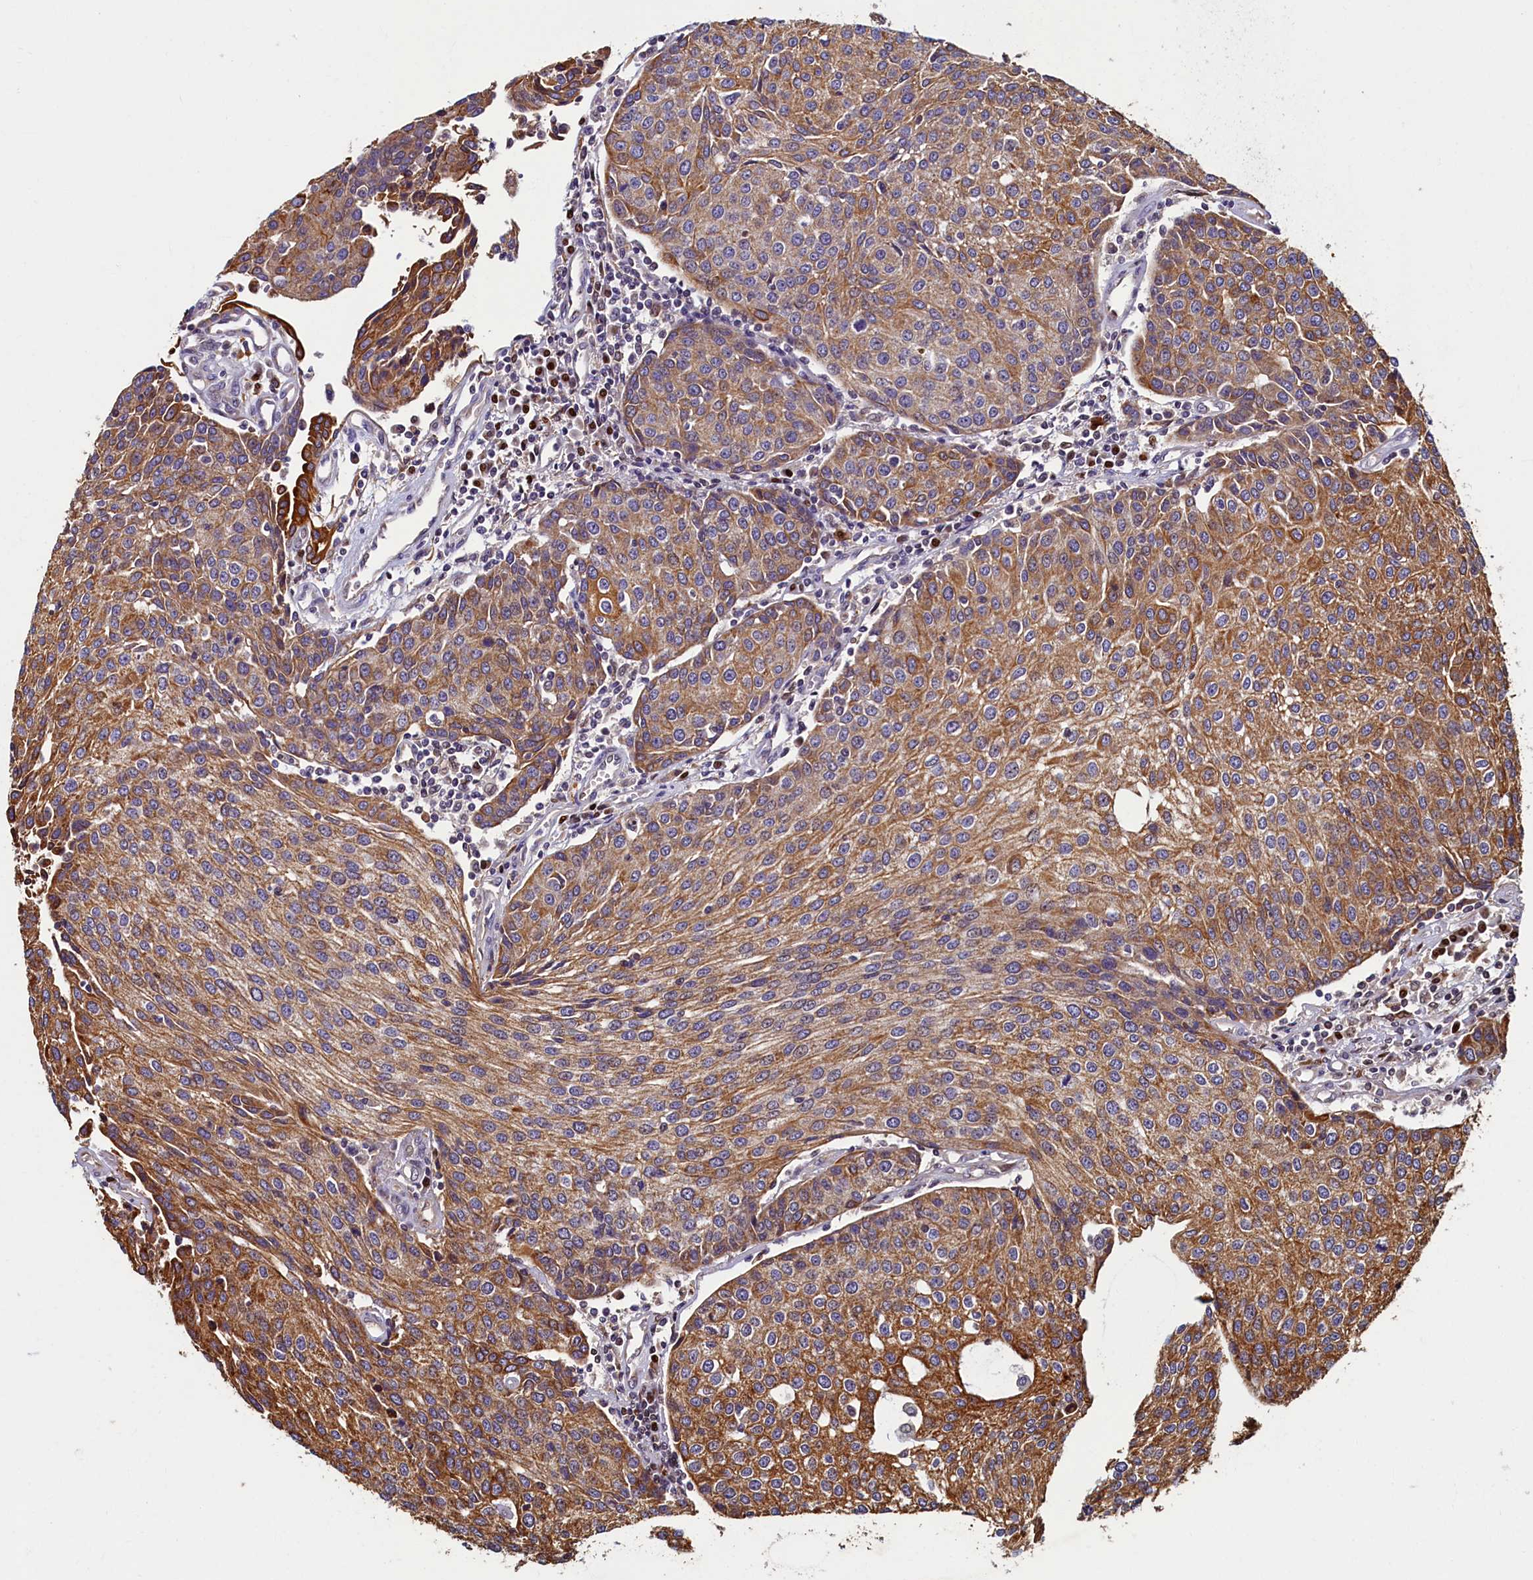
{"staining": {"intensity": "moderate", "quantity": ">75%", "location": "cytoplasmic/membranous"}, "tissue": "urothelial cancer", "cell_type": "Tumor cells", "image_type": "cancer", "snomed": [{"axis": "morphology", "description": "Urothelial carcinoma, High grade"}, {"axis": "topography", "description": "Urinary bladder"}], "caption": "Human high-grade urothelial carcinoma stained with a brown dye shows moderate cytoplasmic/membranous positive staining in about >75% of tumor cells.", "gene": "NCKAP5L", "patient": {"sex": "female", "age": 85}}